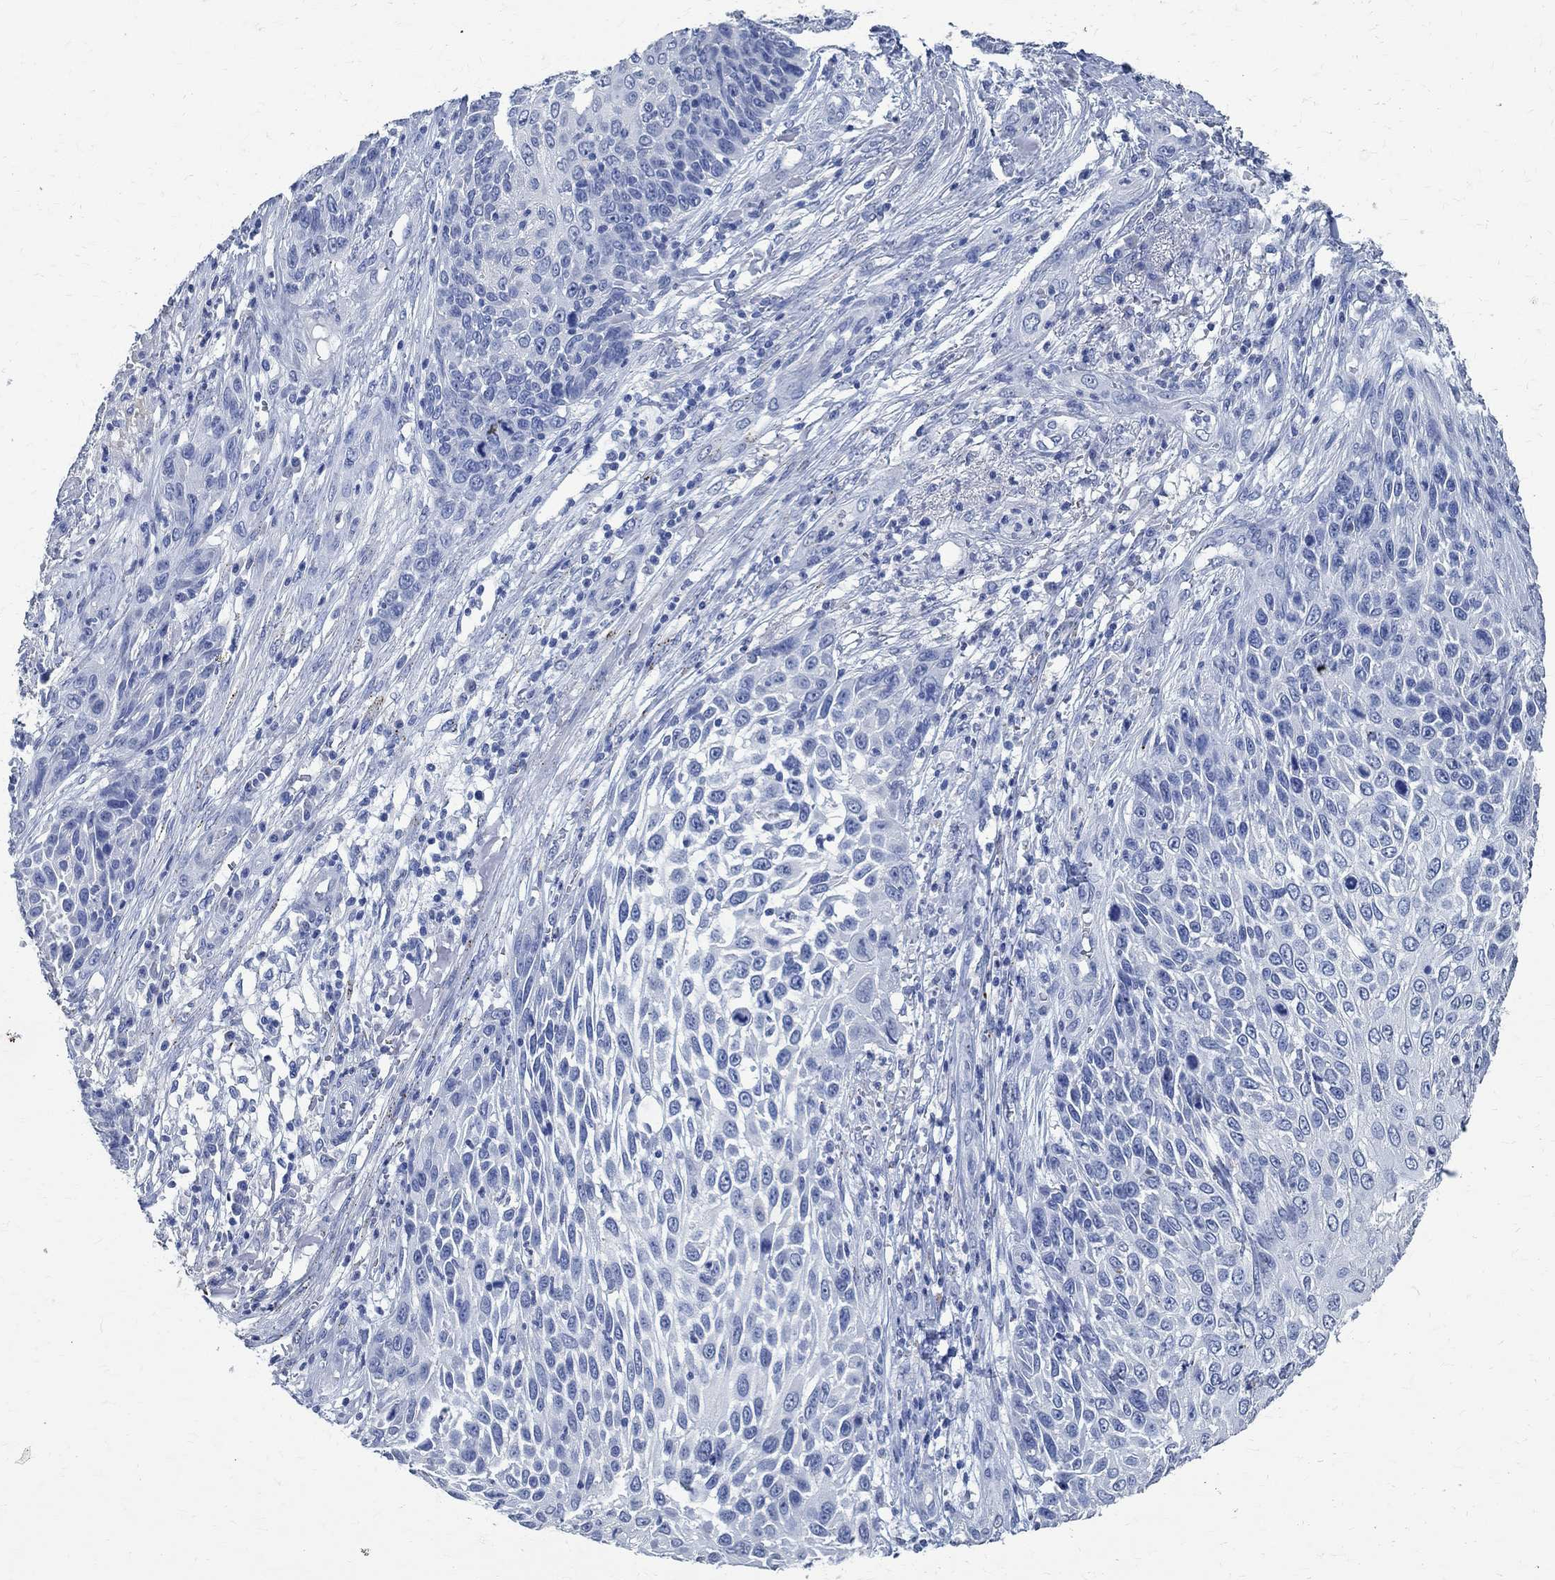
{"staining": {"intensity": "negative", "quantity": "none", "location": "none"}, "tissue": "skin cancer", "cell_type": "Tumor cells", "image_type": "cancer", "snomed": [{"axis": "morphology", "description": "Squamous cell carcinoma, NOS"}, {"axis": "topography", "description": "Skin"}], "caption": "Skin cancer (squamous cell carcinoma) stained for a protein using immunohistochemistry demonstrates no positivity tumor cells.", "gene": "TMEM221", "patient": {"sex": "male", "age": 92}}